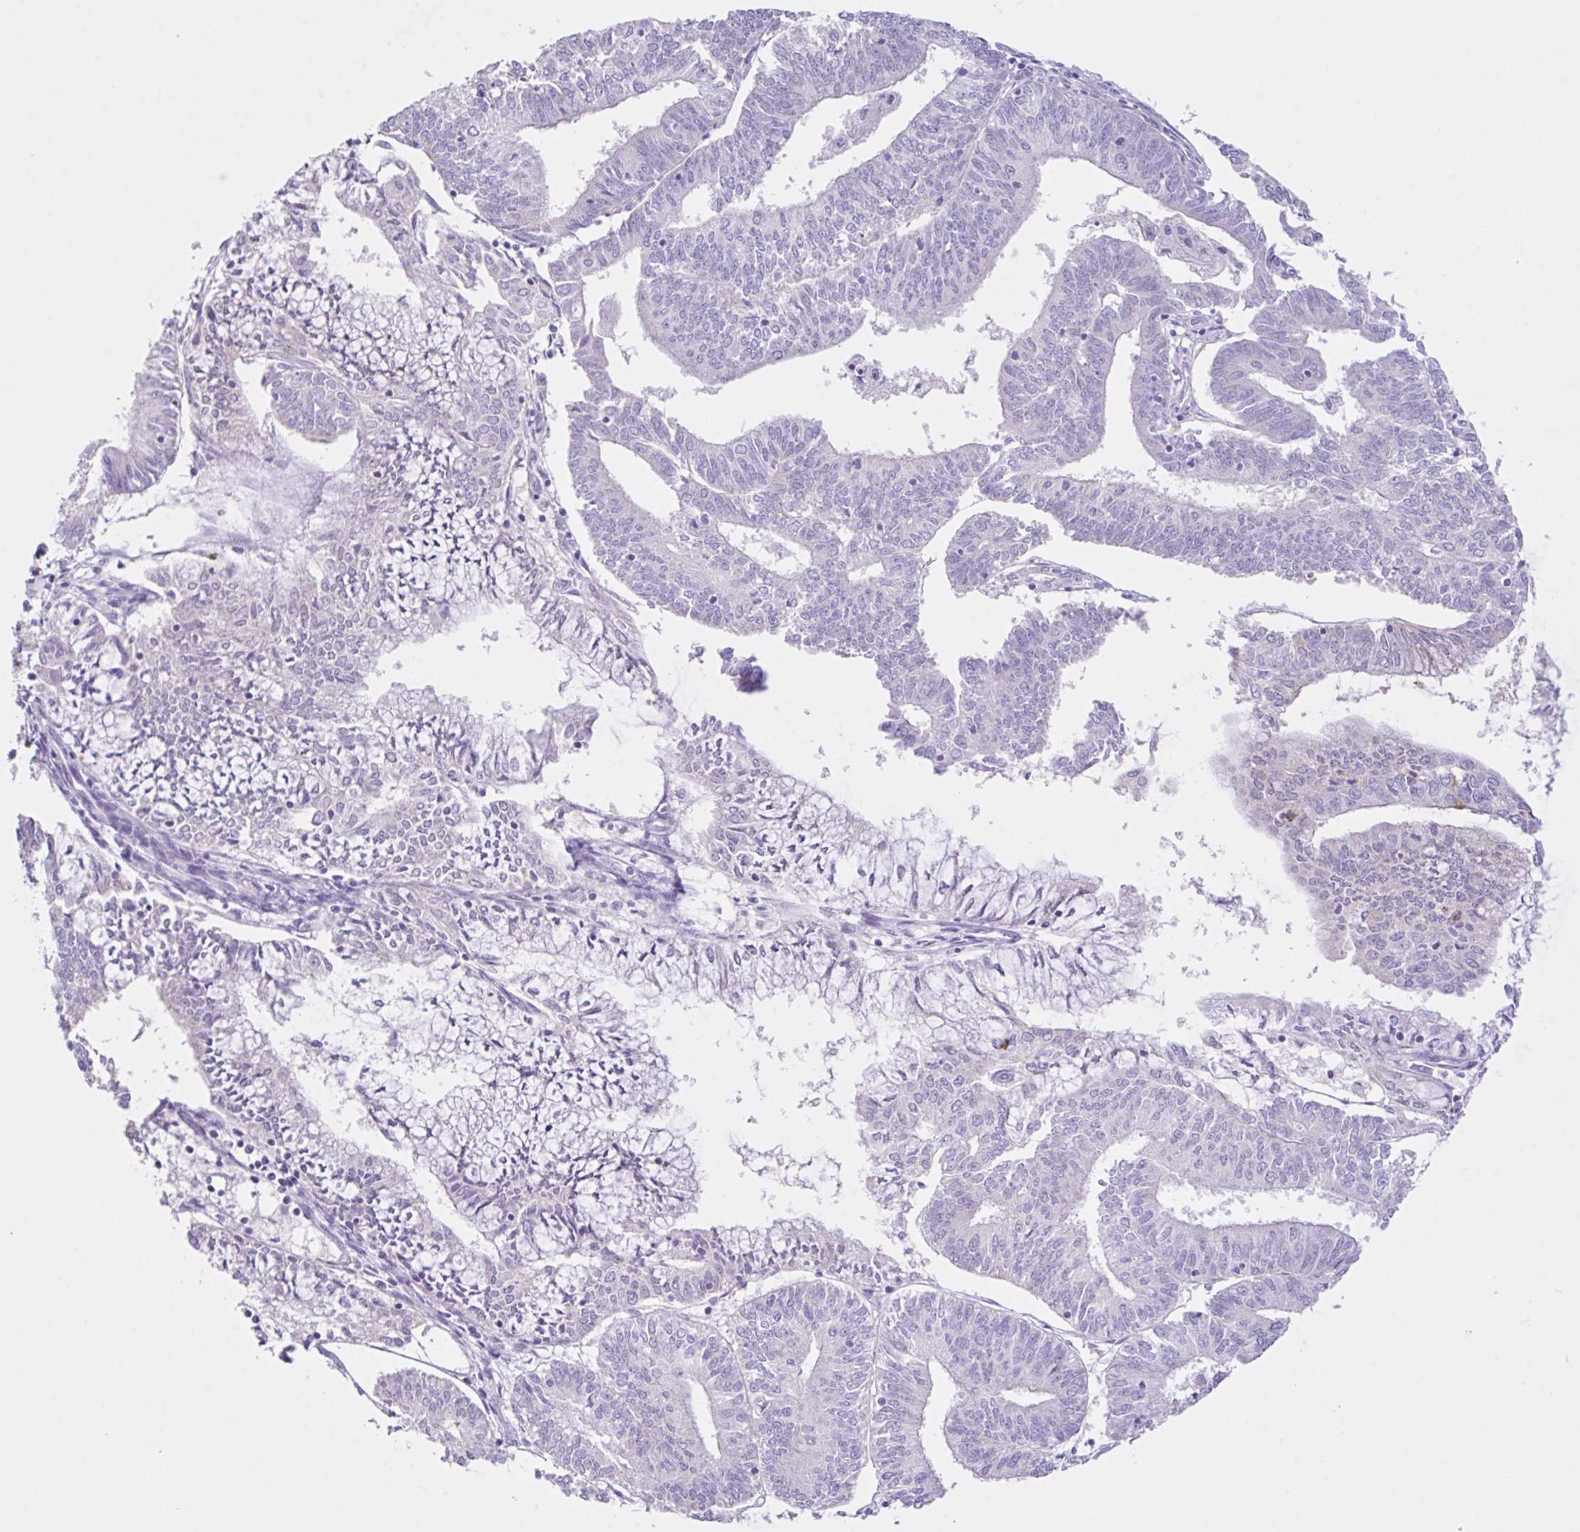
{"staining": {"intensity": "negative", "quantity": "none", "location": "none"}, "tissue": "endometrial cancer", "cell_type": "Tumor cells", "image_type": "cancer", "snomed": [{"axis": "morphology", "description": "Adenocarcinoma, NOS"}, {"axis": "topography", "description": "Endometrium"}], "caption": "Protein analysis of endometrial cancer (adenocarcinoma) shows no significant positivity in tumor cells. (DAB (3,3'-diaminobenzidine) IHC, high magnification).", "gene": "CST11", "patient": {"sex": "female", "age": 61}}